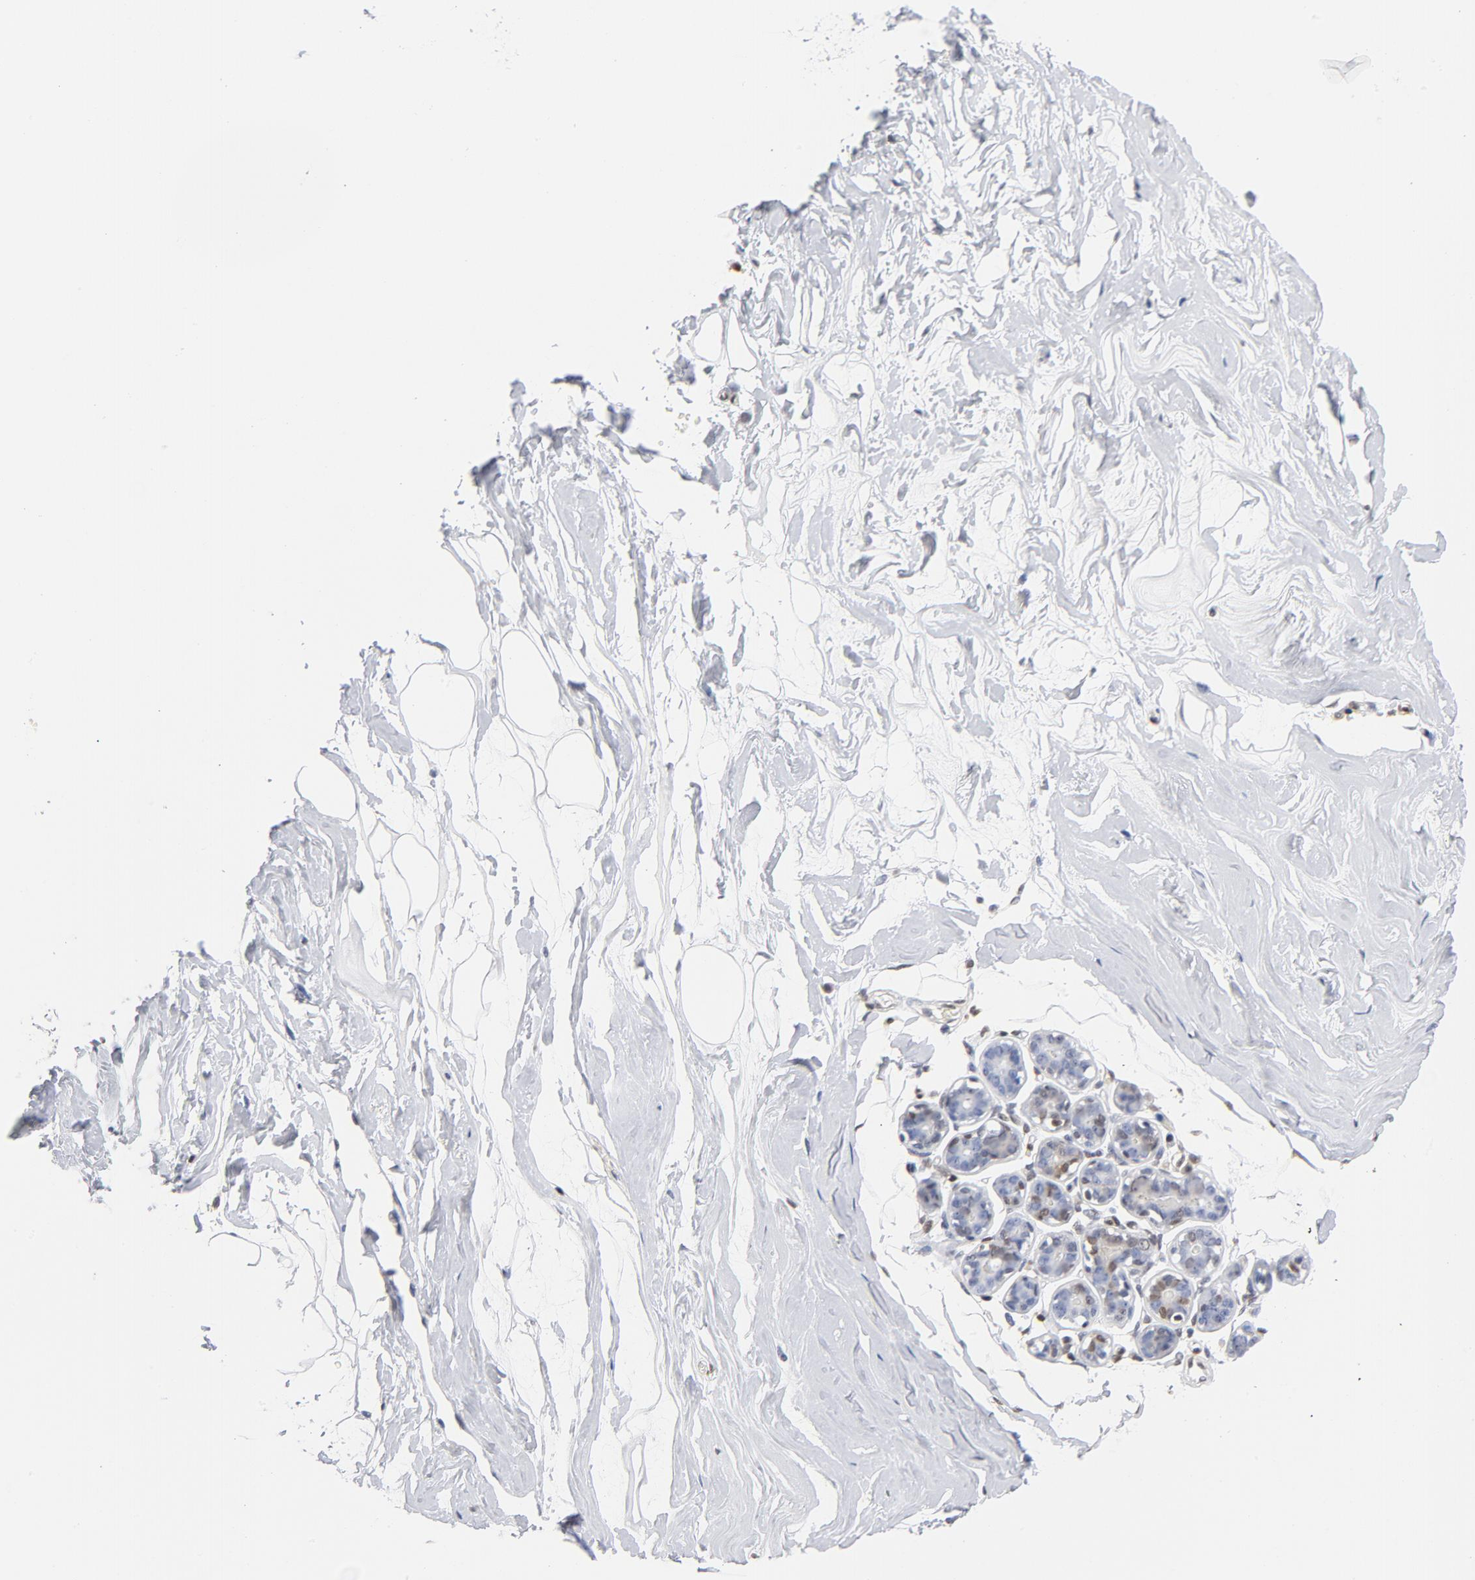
{"staining": {"intensity": "negative", "quantity": "none", "location": "none"}, "tissue": "breast", "cell_type": "Adipocytes", "image_type": "normal", "snomed": [{"axis": "morphology", "description": "Normal tissue, NOS"}, {"axis": "morphology", "description": "Fibrosis, NOS"}, {"axis": "topography", "description": "Breast"}], "caption": "The micrograph shows no significant positivity in adipocytes of breast. (IHC, brightfield microscopy, high magnification).", "gene": "CDKN1B", "patient": {"sex": "female", "age": 39}}